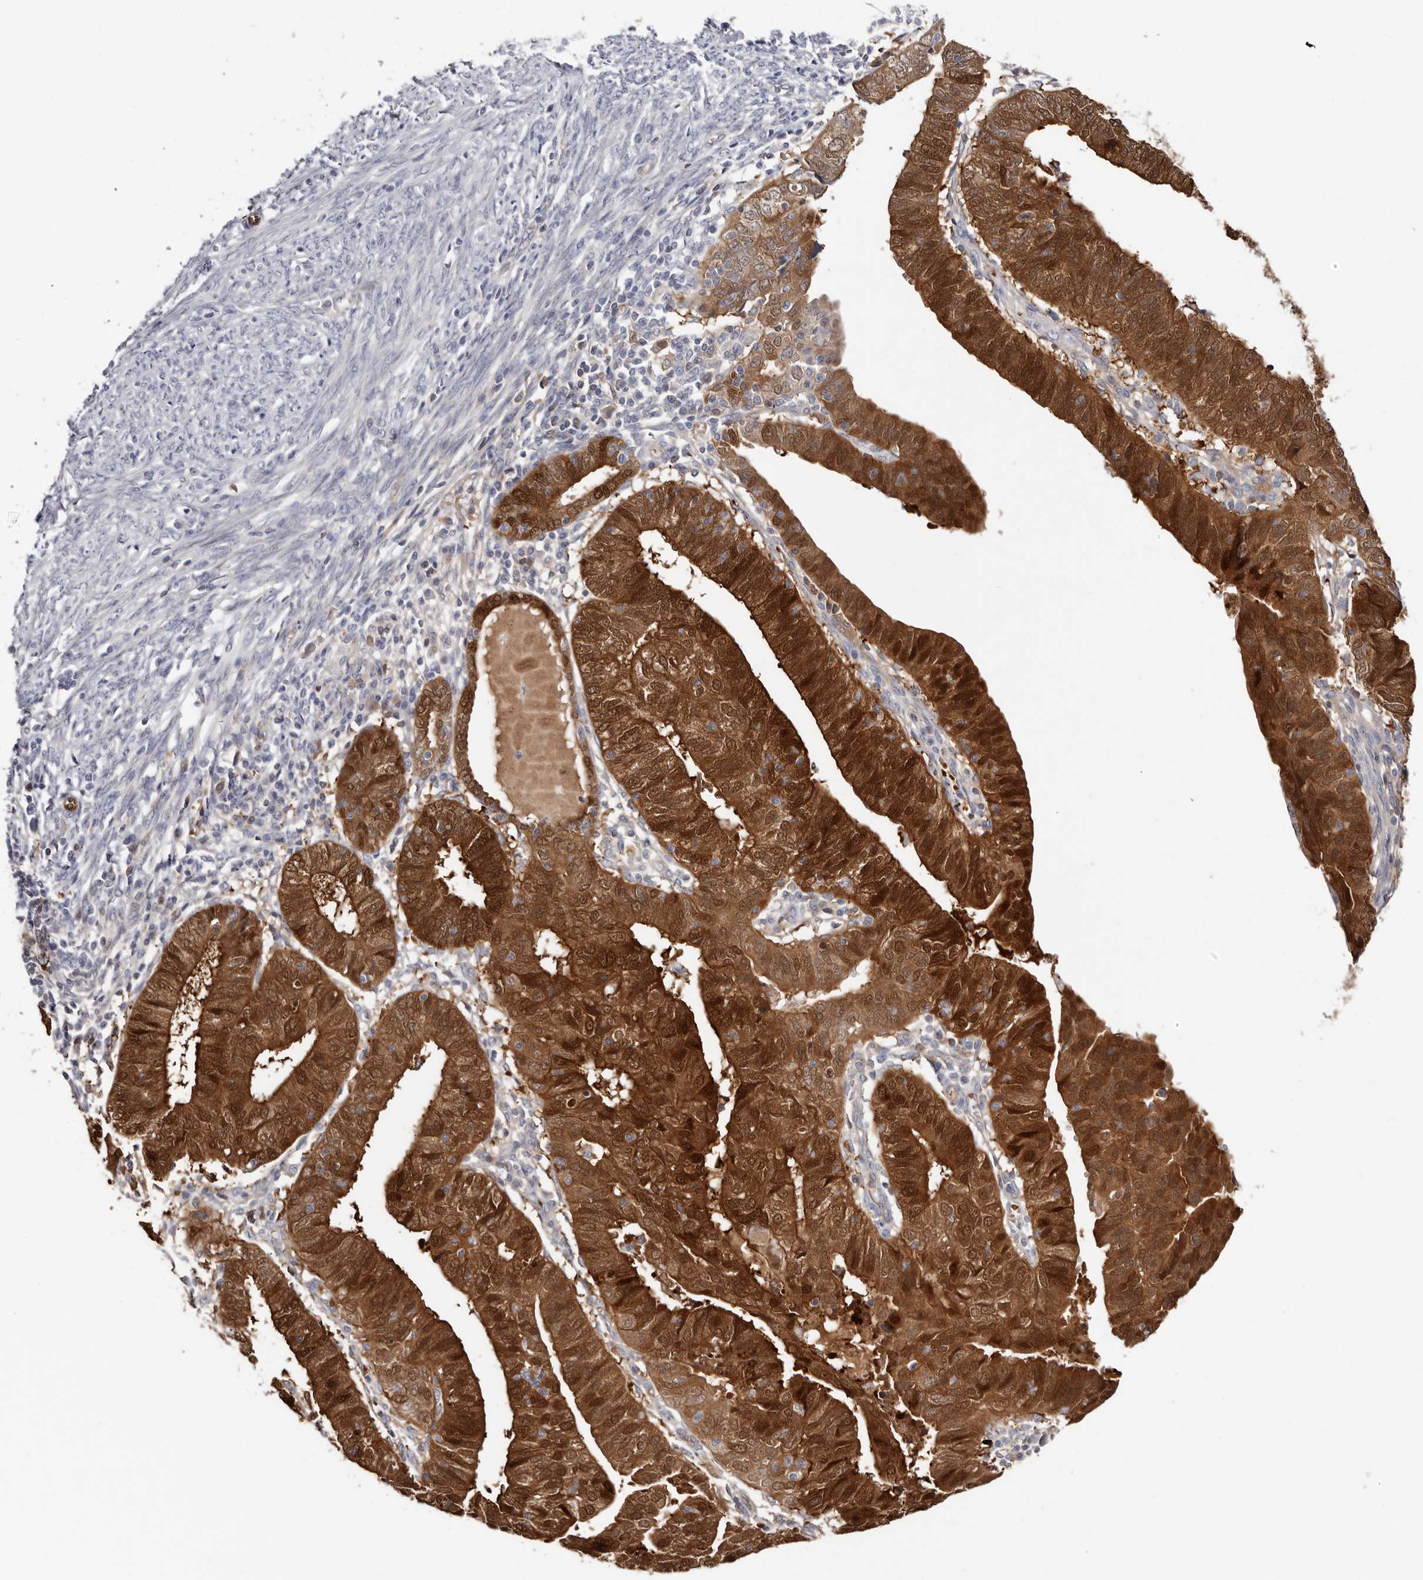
{"staining": {"intensity": "strong", "quantity": ">75%", "location": "cytoplasmic/membranous,nuclear"}, "tissue": "endometrial cancer", "cell_type": "Tumor cells", "image_type": "cancer", "snomed": [{"axis": "morphology", "description": "Adenocarcinoma, NOS"}, {"axis": "topography", "description": "Uterus"}], "caption": "Approximately >75% of tumor cells in human adenocarcinoma (endometrial) show strong cytoplasmic/membranous and nuclear protein expression as visualized by brown immunohistochemical staining.", "gene": "PKDCC", "patient": {"sex": "female", "age": 77}}